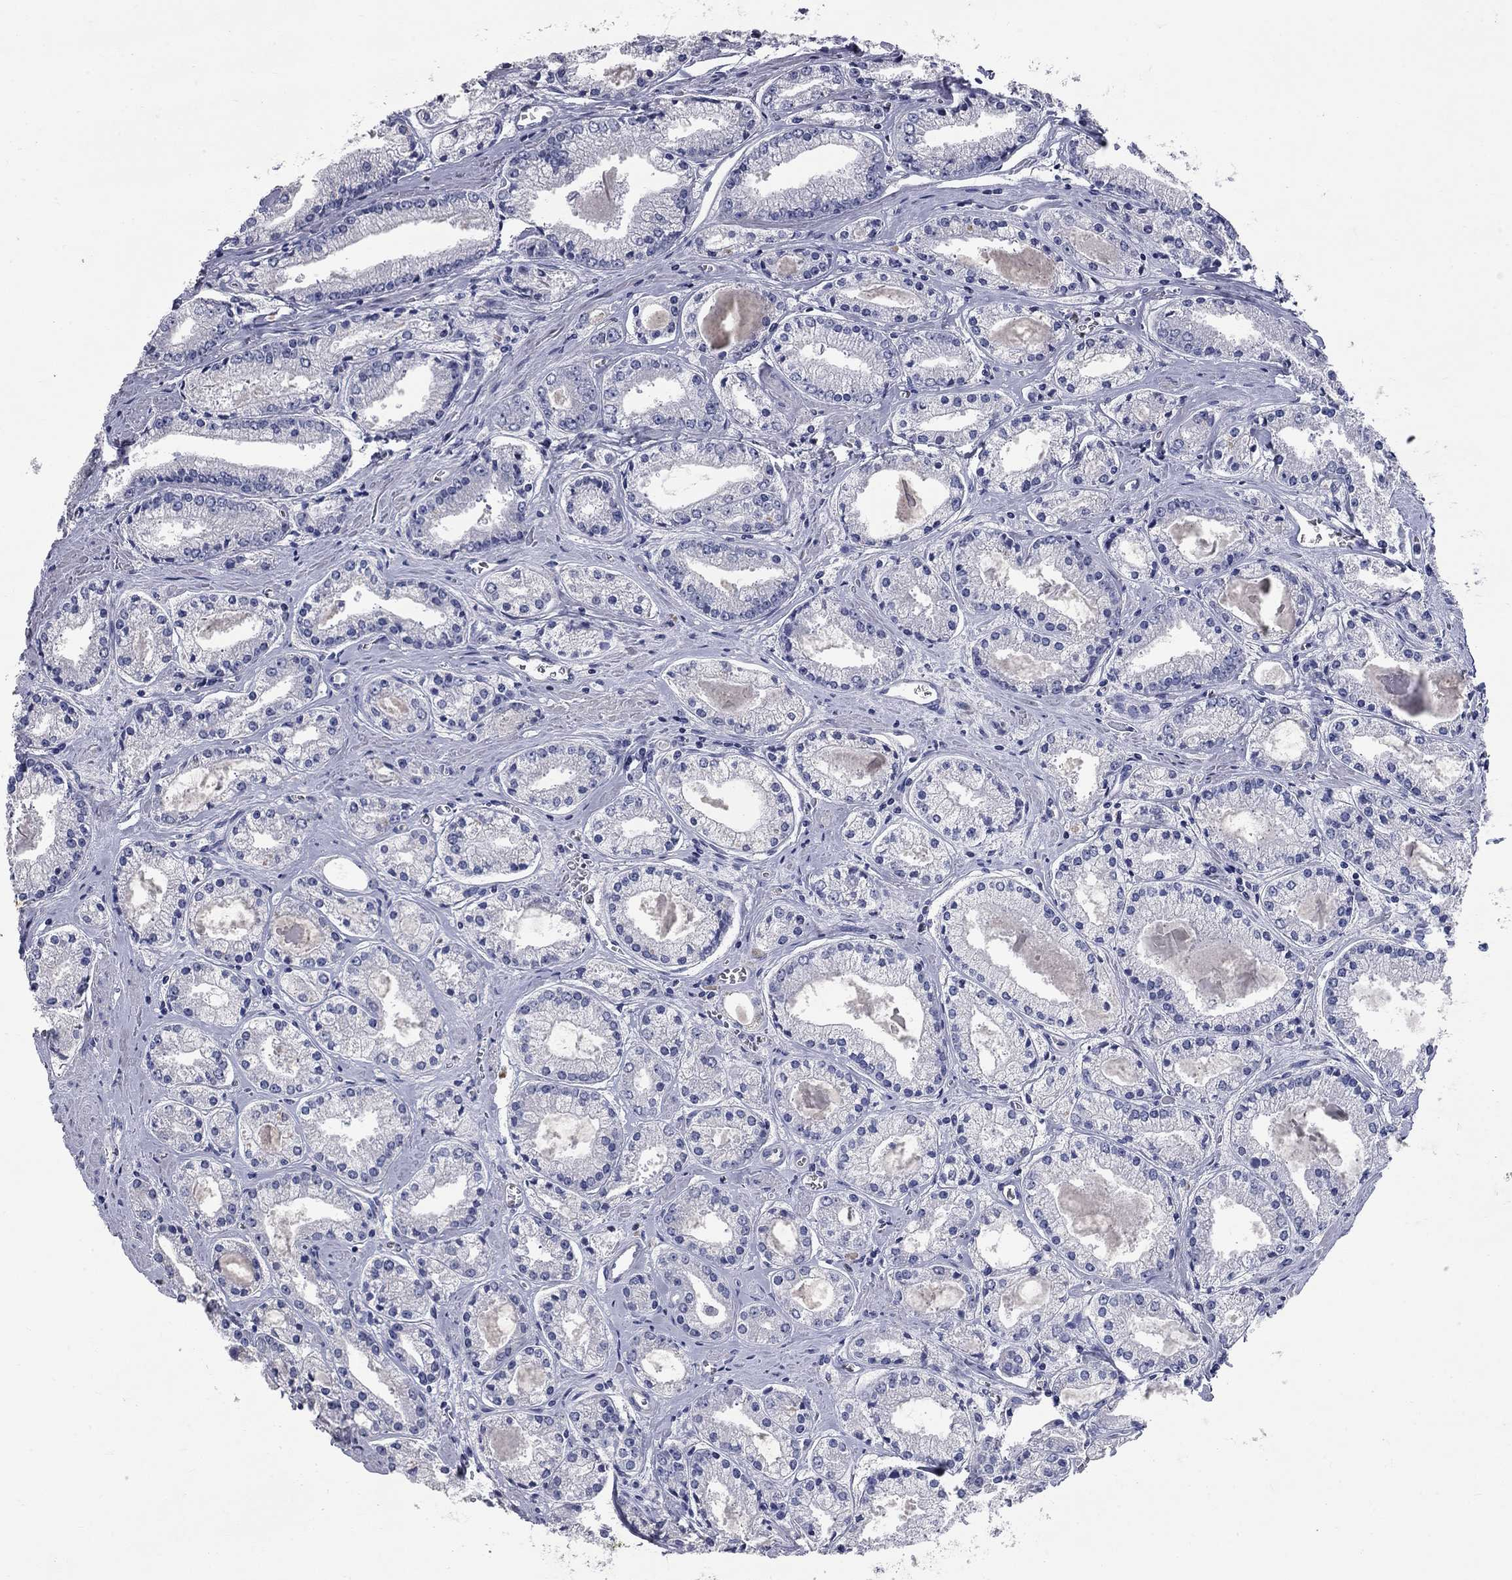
{"staining": {"intensity": "negative", "quantity": "none", "location": "none"}, "tissue": "prostate cancer", "cell_type": "Tumor cells", "image_type": "cancer", "snomed": [{"axis": "morphology", "description": "Adenocarcinoma, NOS"}, {"axis": "topography", "description": "Prostate"}], "caption": "High power microscopy image of an immunohistochemistry (IHC) micrograph of adenocarcinoma (prostate), revealing no significant staining in tumor cells. The staining is performed using DAB (3,3'-diaminobenzidine) brown chromogen with nuclei counter-stained in using hematoxylin.", "gene": "SYT12", "patient": {"sex": "male", "age": 72}}